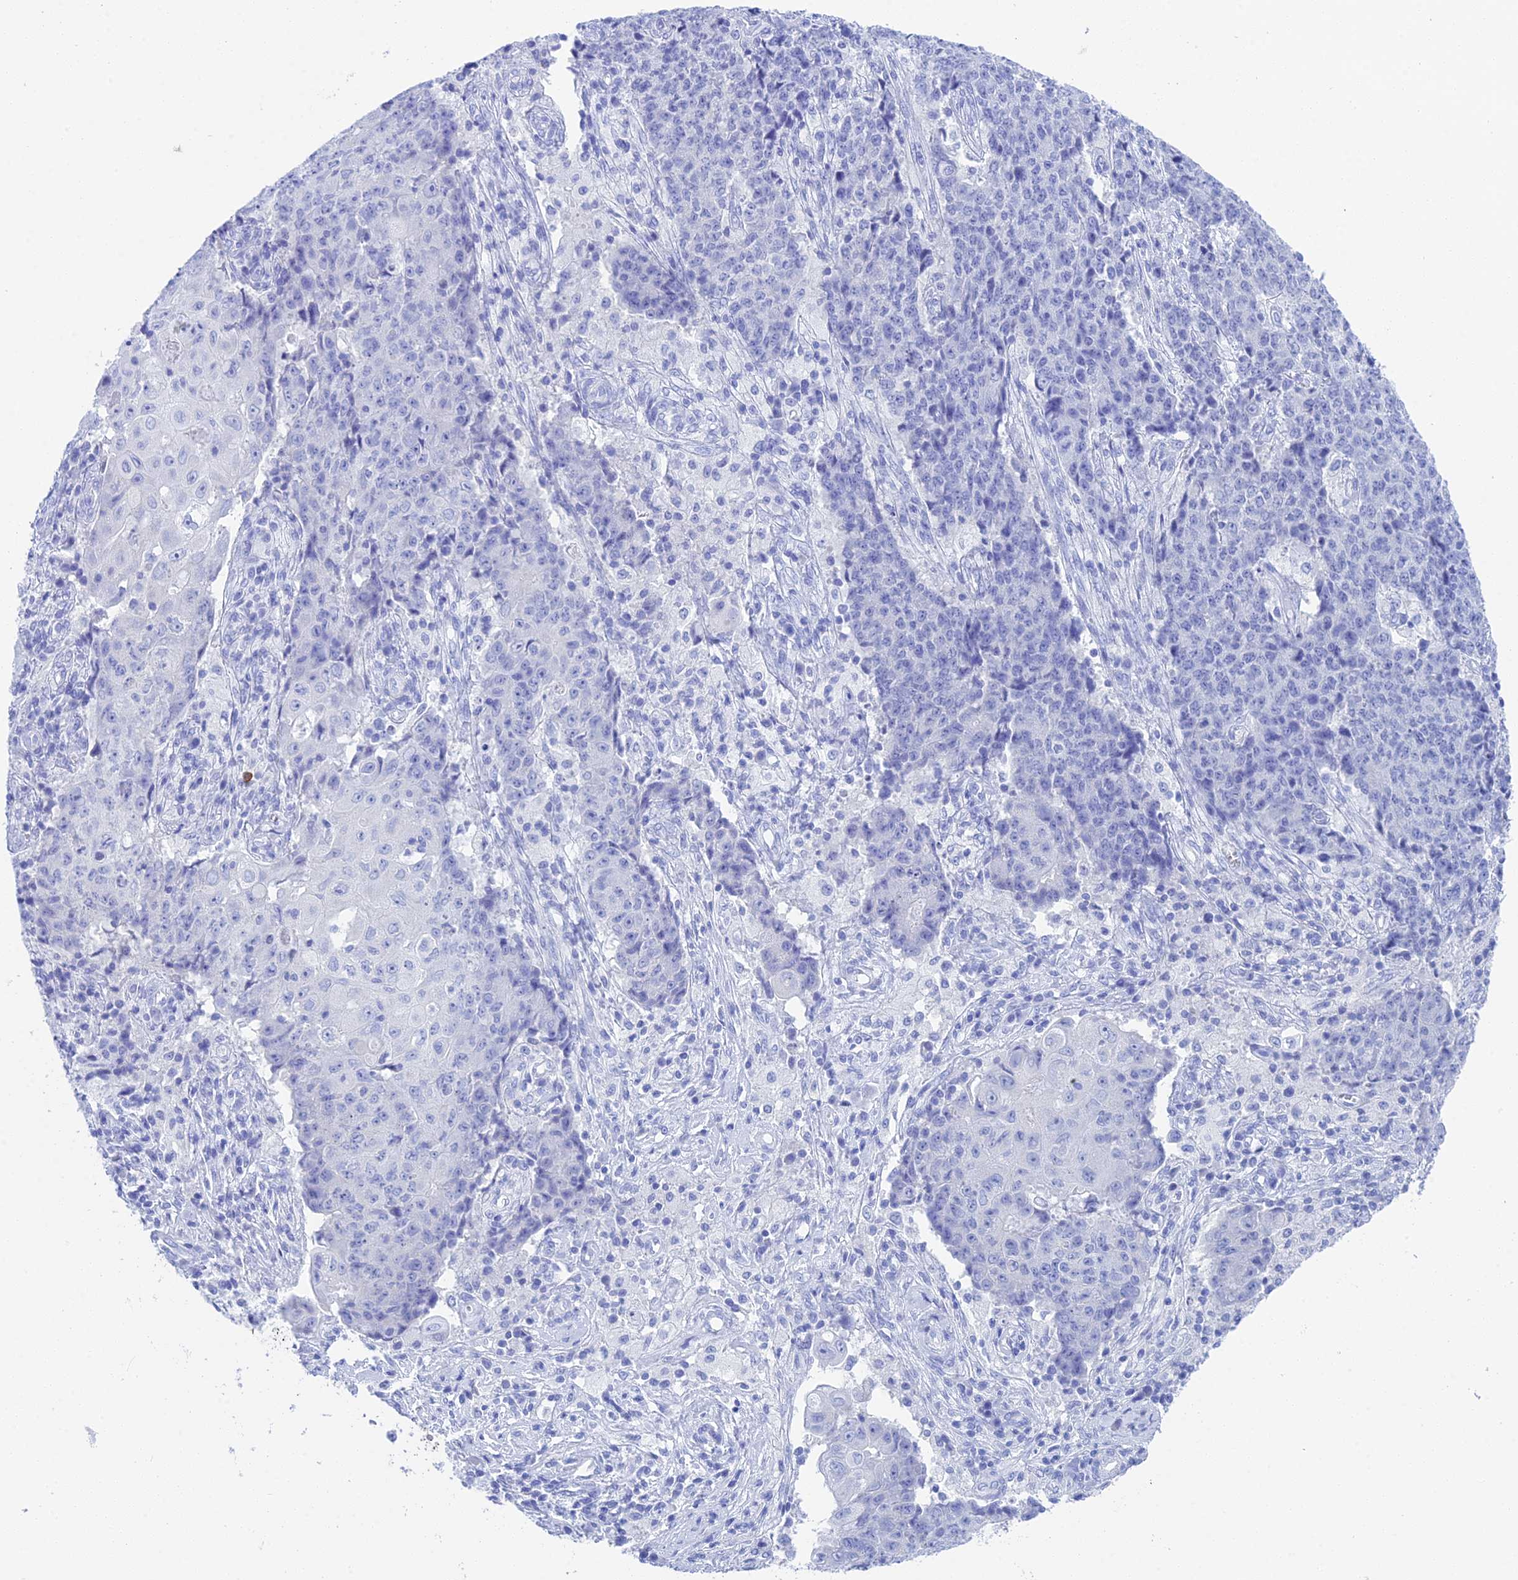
{"staining": {"intensity": "negative", "quantity": "none", "location": "none"}, "tissue": "ovarian cancer", "cell_type": "Tumor cells", "image_type": "cancer", "snomed": [{"axis": "morphology", "description": "Carcinoma, endometroid"}, {"axis": "topography", "description": "Ovary"}], "caption": "Endometroid carcinoma (ovarian) was stained to show a protein in brown. There is no significant positivity in tumor cells.", "gene": "REG1A", "patient": {"sex": "female", "age": 42}}